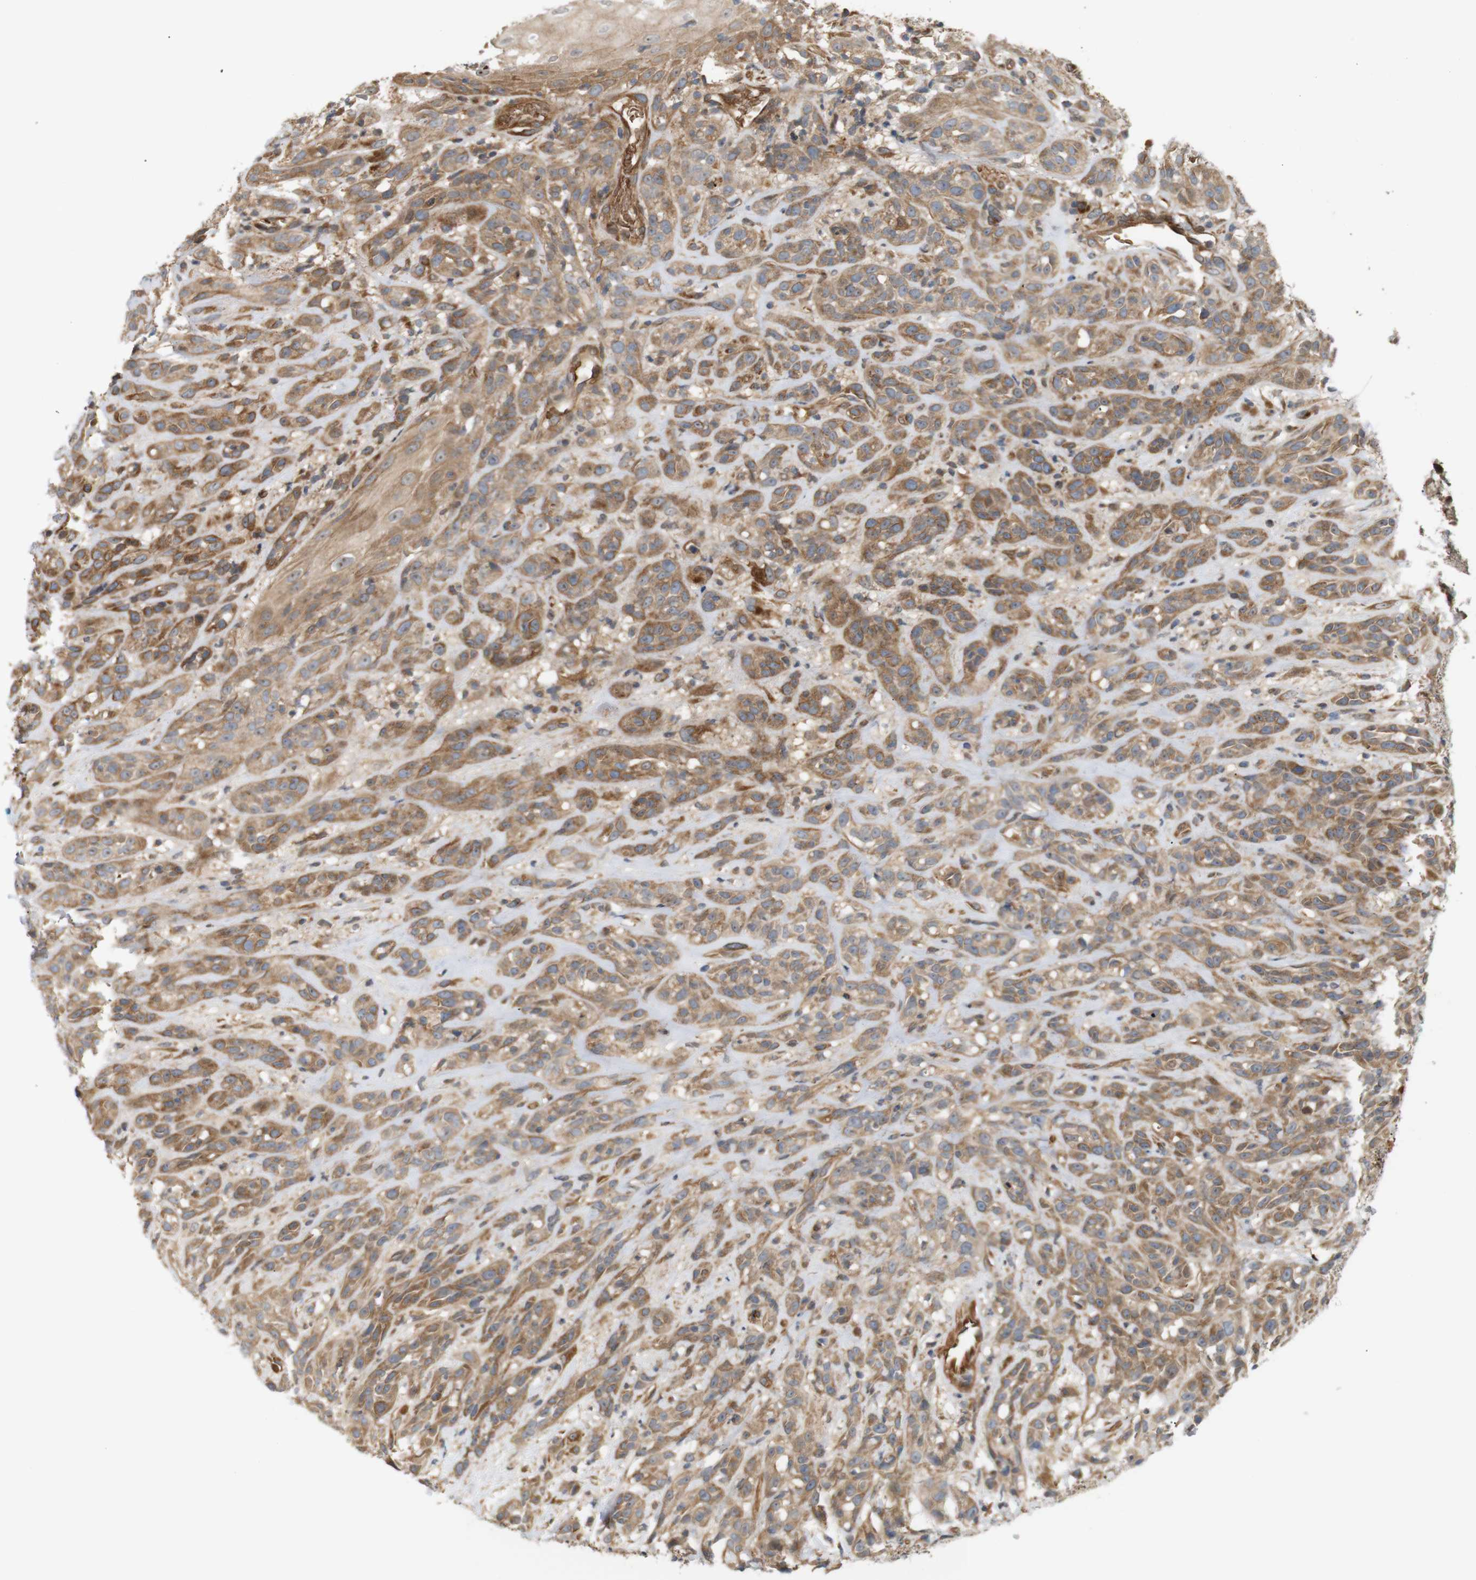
{"staining": {"intensity": "moderate", "quantity": ">75%", "location": "cytoplasmic/membranous"}, "tissue": "head and neck cancer", "cell_type": "Tumor cells", "image_type": "cancer", "snomed": [{"axis": "morphology", "description": "Normal tissue, NOS"}, {"axis": "morphology", "description": "Squamous cell carcinoma, NOS"}, {"axis": "topography", "description": "Cartilage tissue"}, {"axis": "topography", "description": "Head-Neck"}], "caption": "Immunohistochemical staining of squamous cell carcinoma (head and neck) displays moderate cytoplasmic/membranous protein expression in about >75% of tumor cells.", "gene": "RPTOR", "patient": {"sex": "male", "age": 62}}